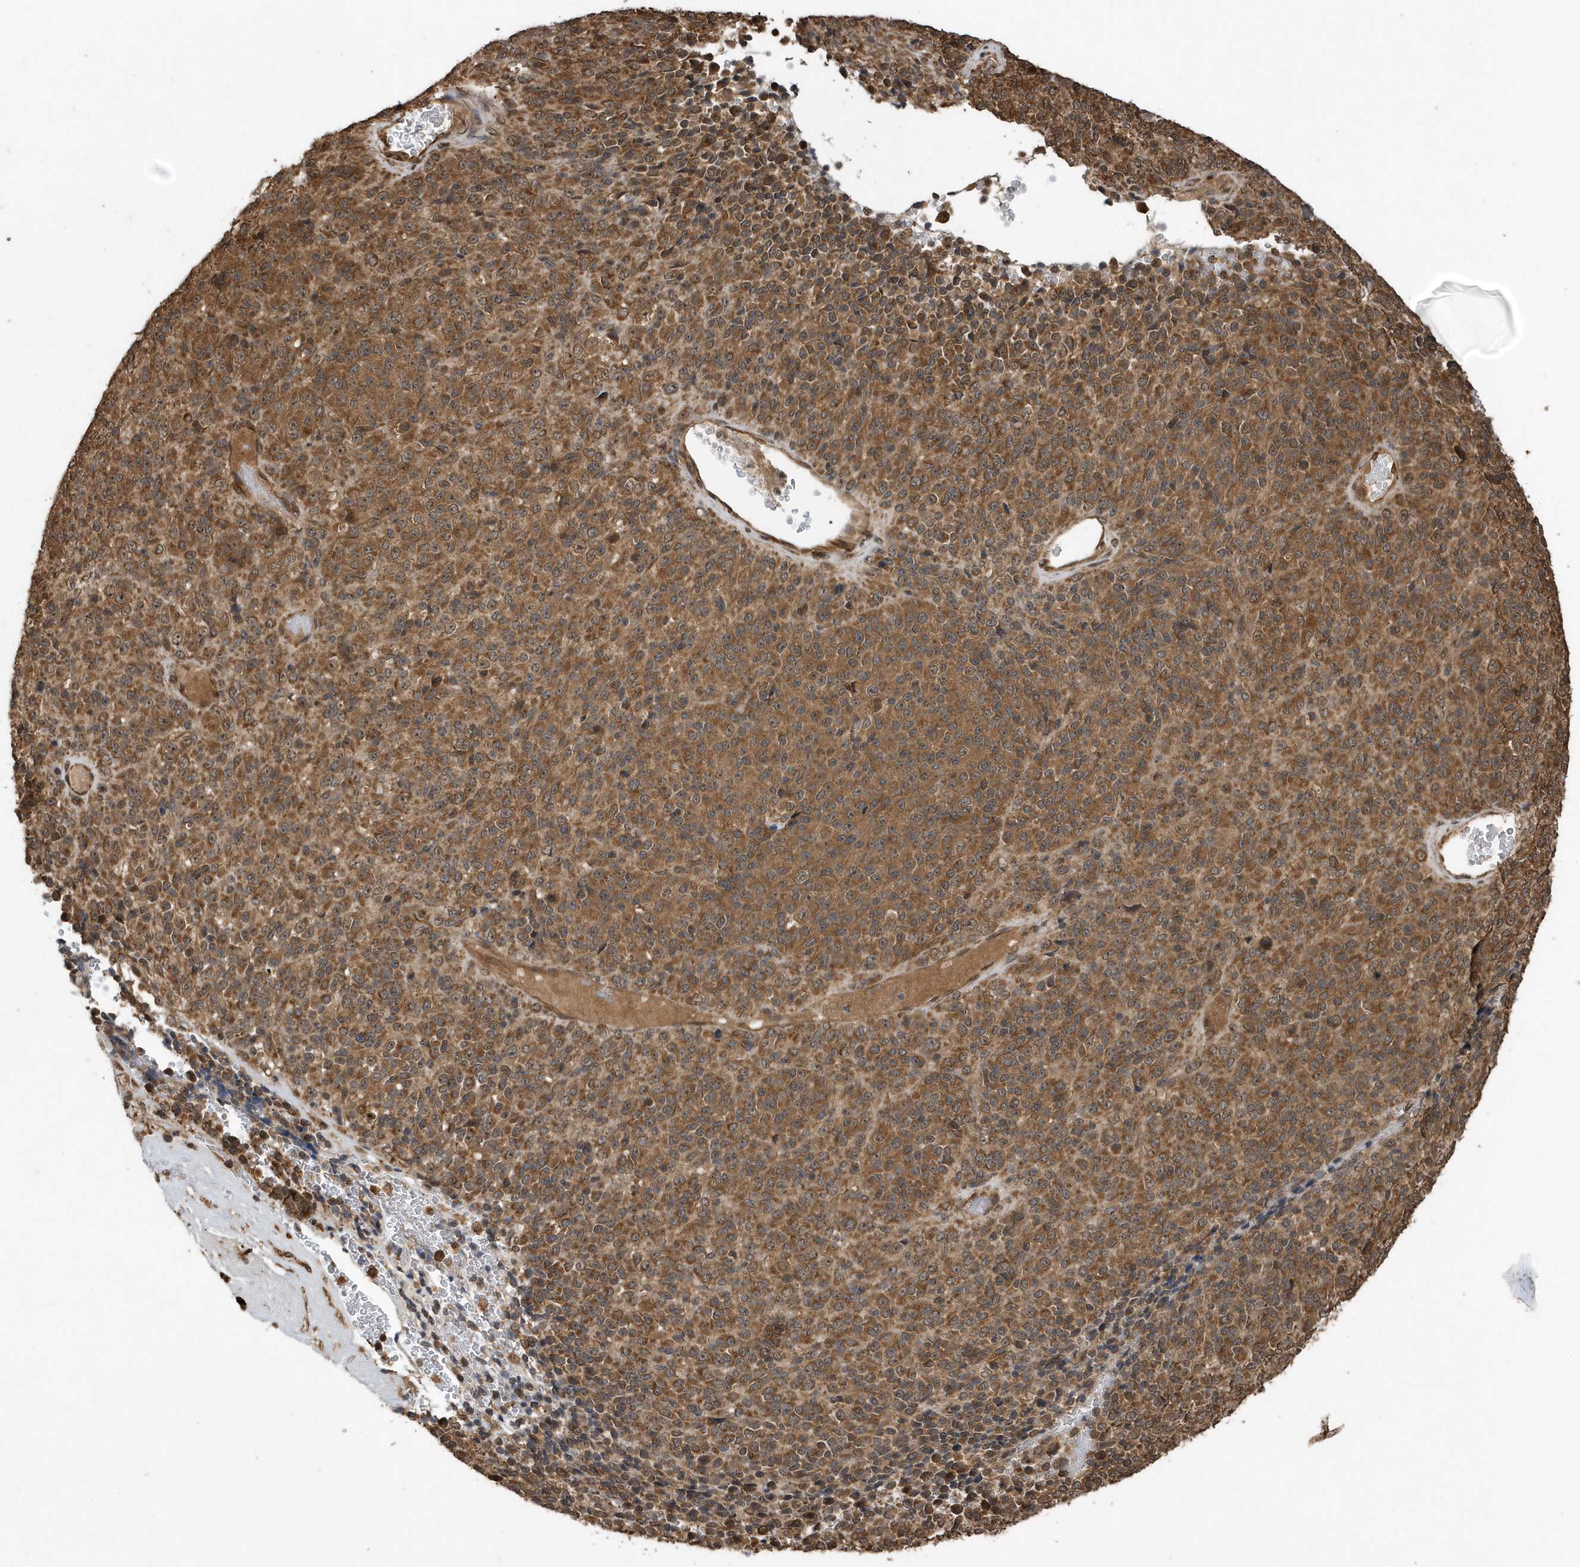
{"staining": {"intensity": "moderate", "quantity": ">75%", "location": "cytoplasmic/membranous"}, "tissue": "melanoma", "cell_type": "Tumor cells", "image_type": "cancer", "snomed": [{"axis": "morphology", "description": "Malignant melanoma, Metastatic site"}, {"axis": "topography", "description": "Brain"}], "caption": "DAB immunohistochemical staining of human malignant melanoma (metastatic site) shows moderate cytoplasmic/membranous protein staining in approximately >75% of tumor cells. Nuclei are stained in blue.", "gene": "WASHC5", "patient": {"sex": "female", "age": 56}}